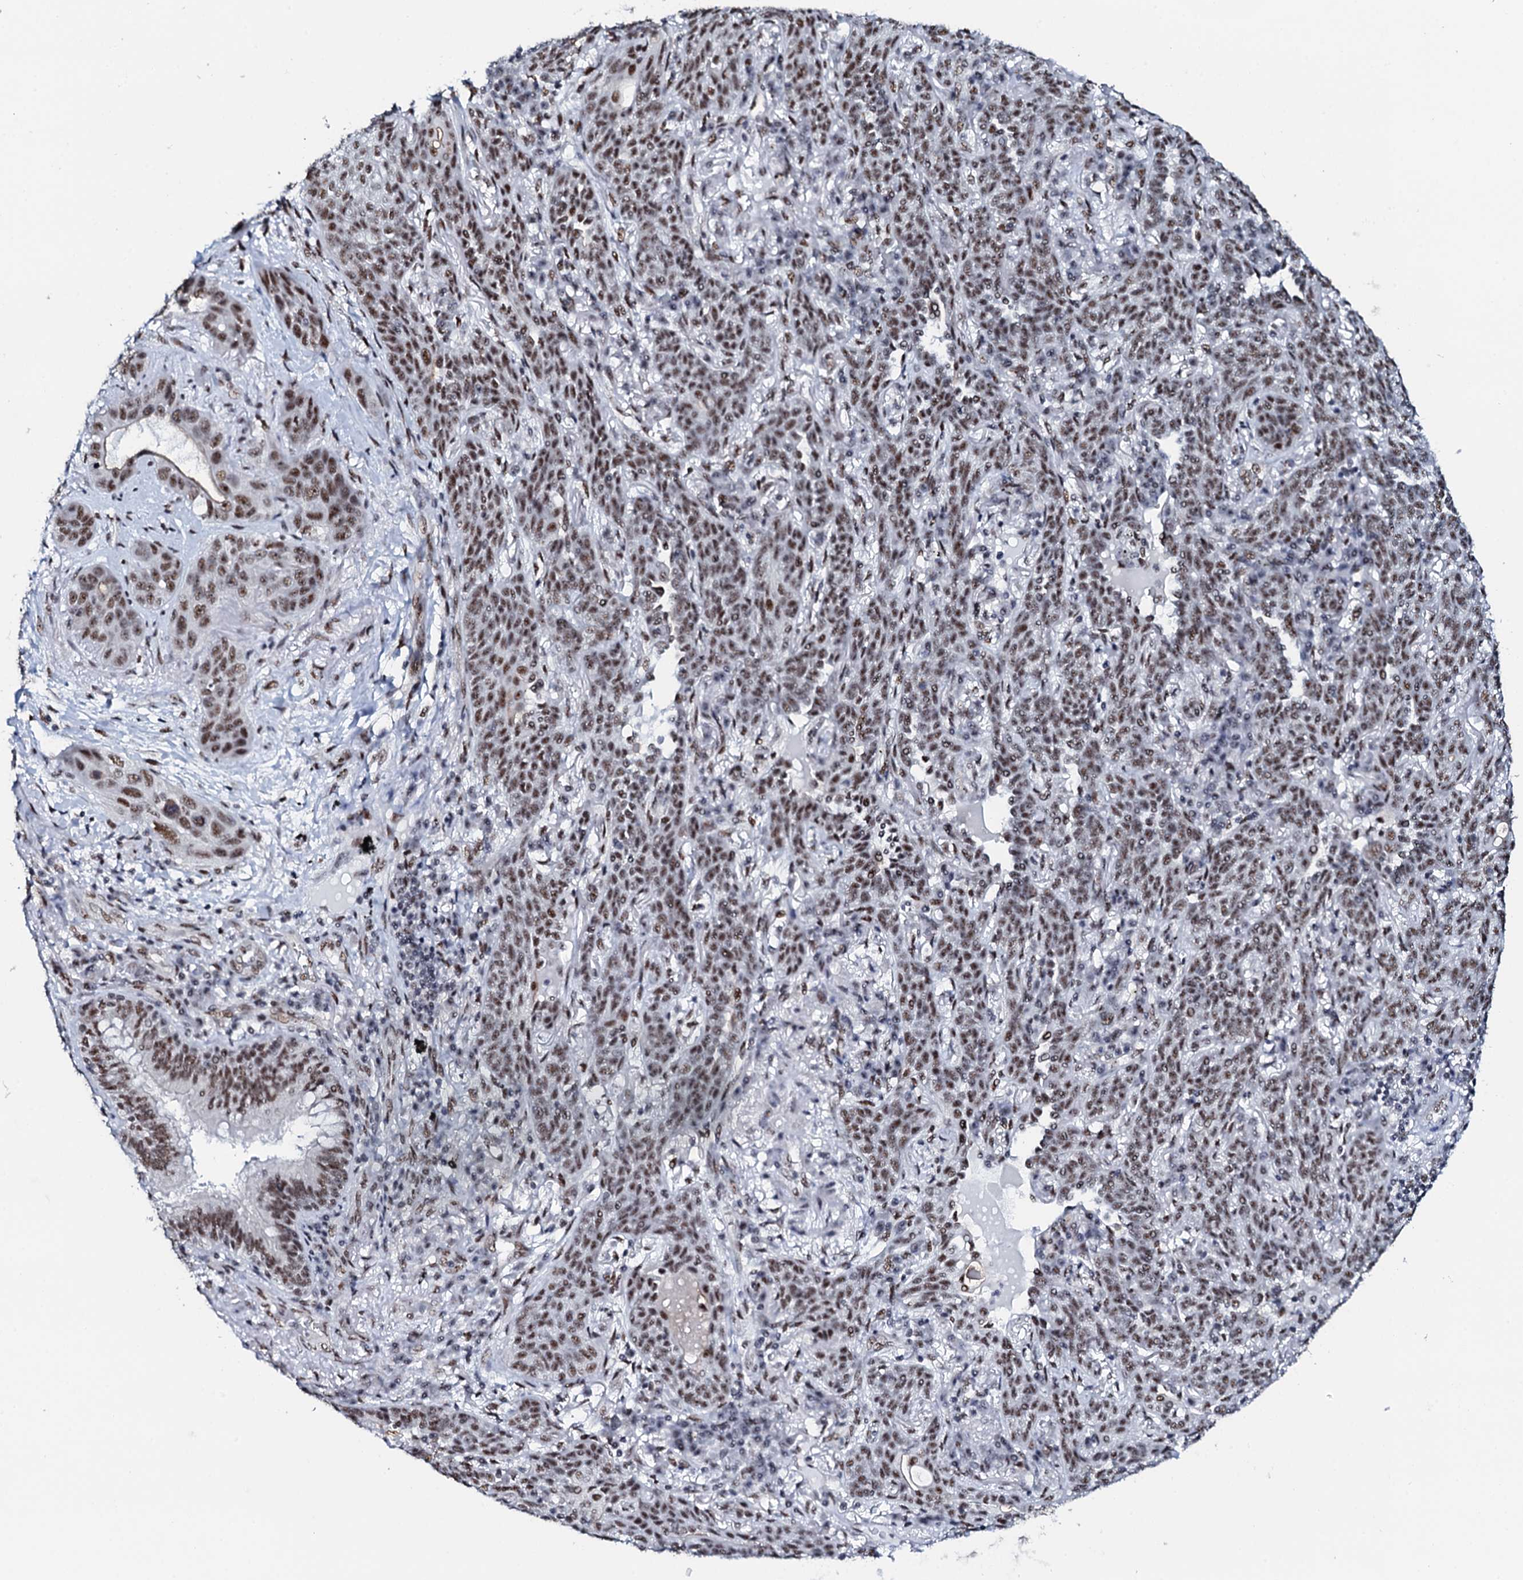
{"staining": {"intensity": "moderate", "quantity": ">75%", "location": "nuclear"}, "tissue": "lung cancer", "cell_type": "Tumor cells", "image_type": "cancer", "snomed": [{"axis": "morphology", "description": "Squamous cell carcinoma, NOS"}, {"axis": "topography", "description": "Lung"}], "caption": "This image exhibits immunohistochemistry staining of squamous cell carcinoma (lung), with medium moderate nuclear positivity in approximately >75% of tumor cells.", "gene": "NKAPD1", "patient": {"sex": "female", "age": 70}}